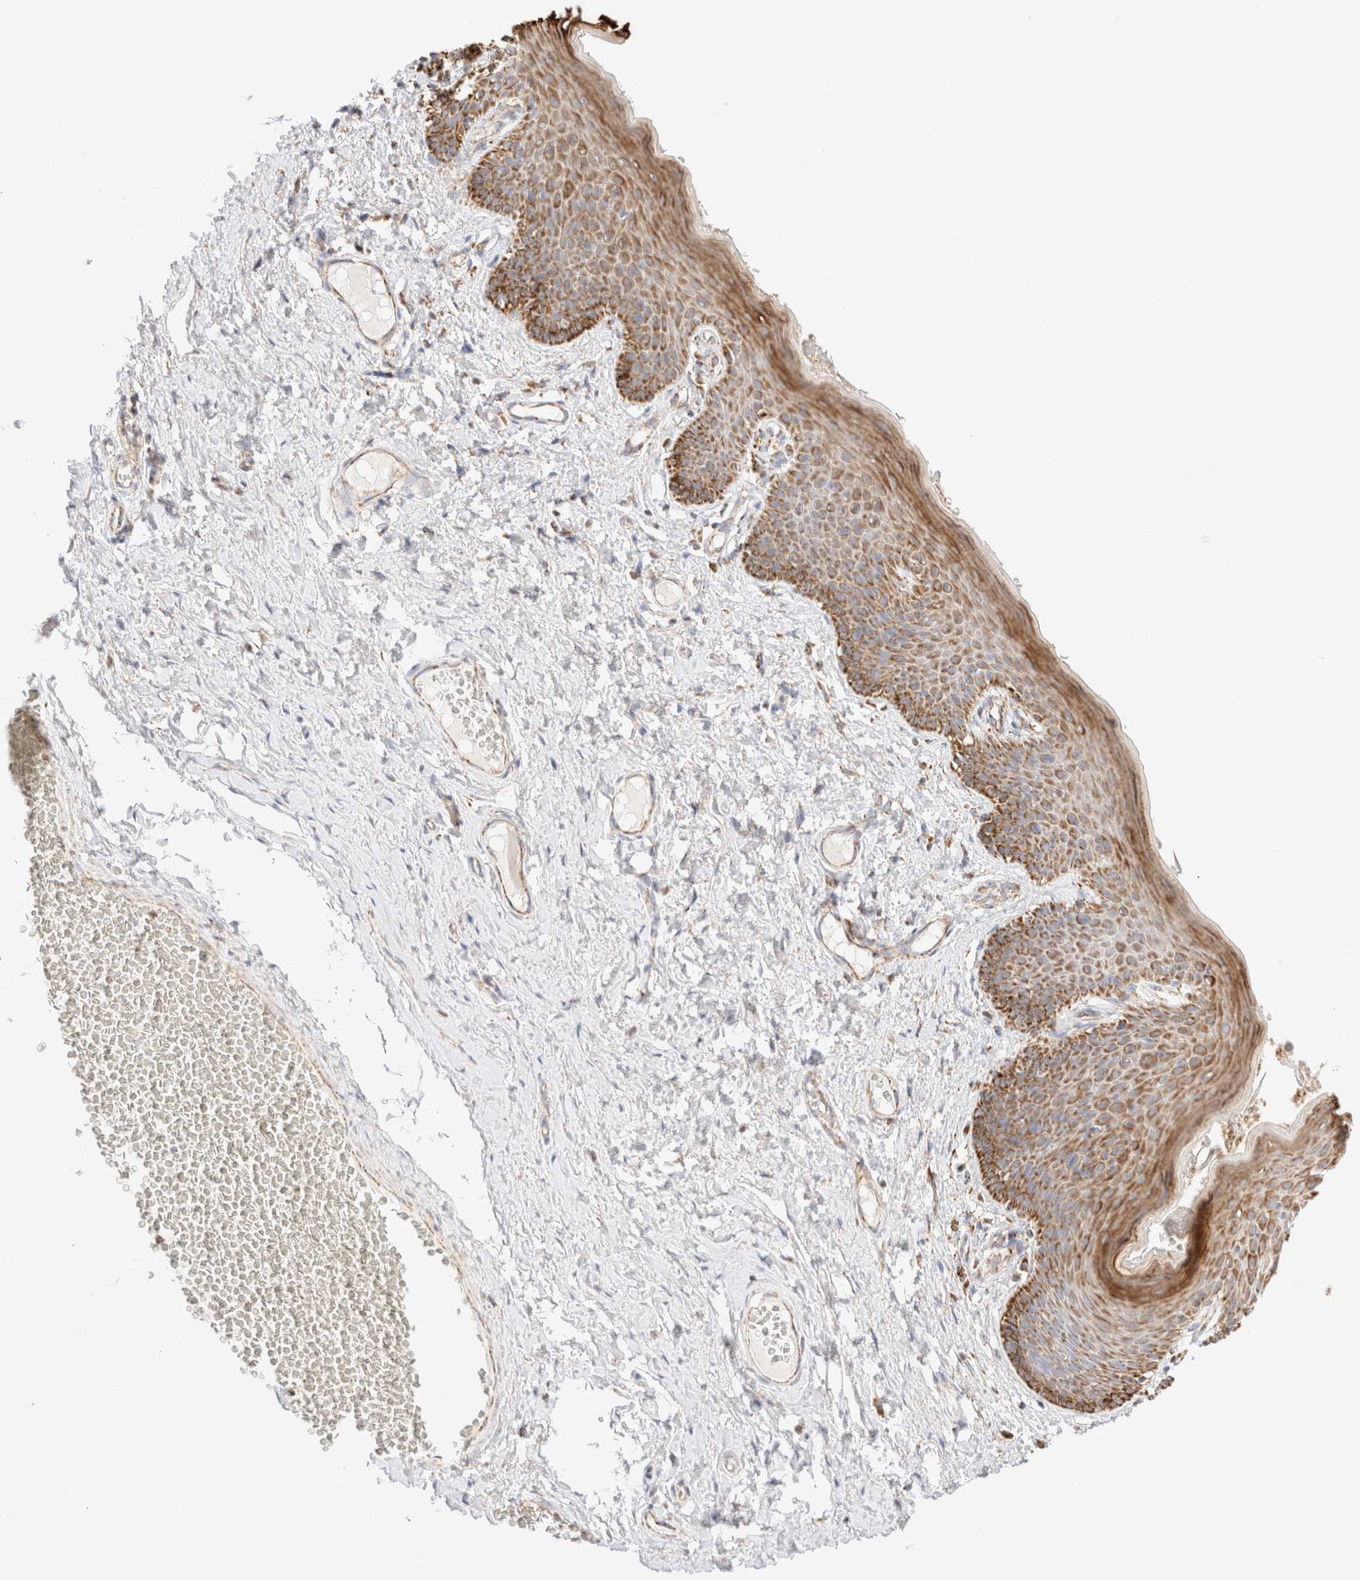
{"staining": {"intensity": "strong", "quantity": ">75%", "location": "cytoplasmic/membranous"}, "tissue": "skin", "cell_type": "Epidermal cells", "image_type": "normal", "snomed": [{"axis": "morphology", "description": "Normal tissue, NOS"}, {"axis": "topography", "description": "Vulva"}], "caption": "The photomicrograph reveals staining of normal skin, revealing strong cytoplasmic/membranous protein expression (brown color) within epidermal cells. (DAB = brown stain, brightfield microscopy at high magnification).", "gene": "PHB2", "patient": {"sex": "female", "age": 66}}